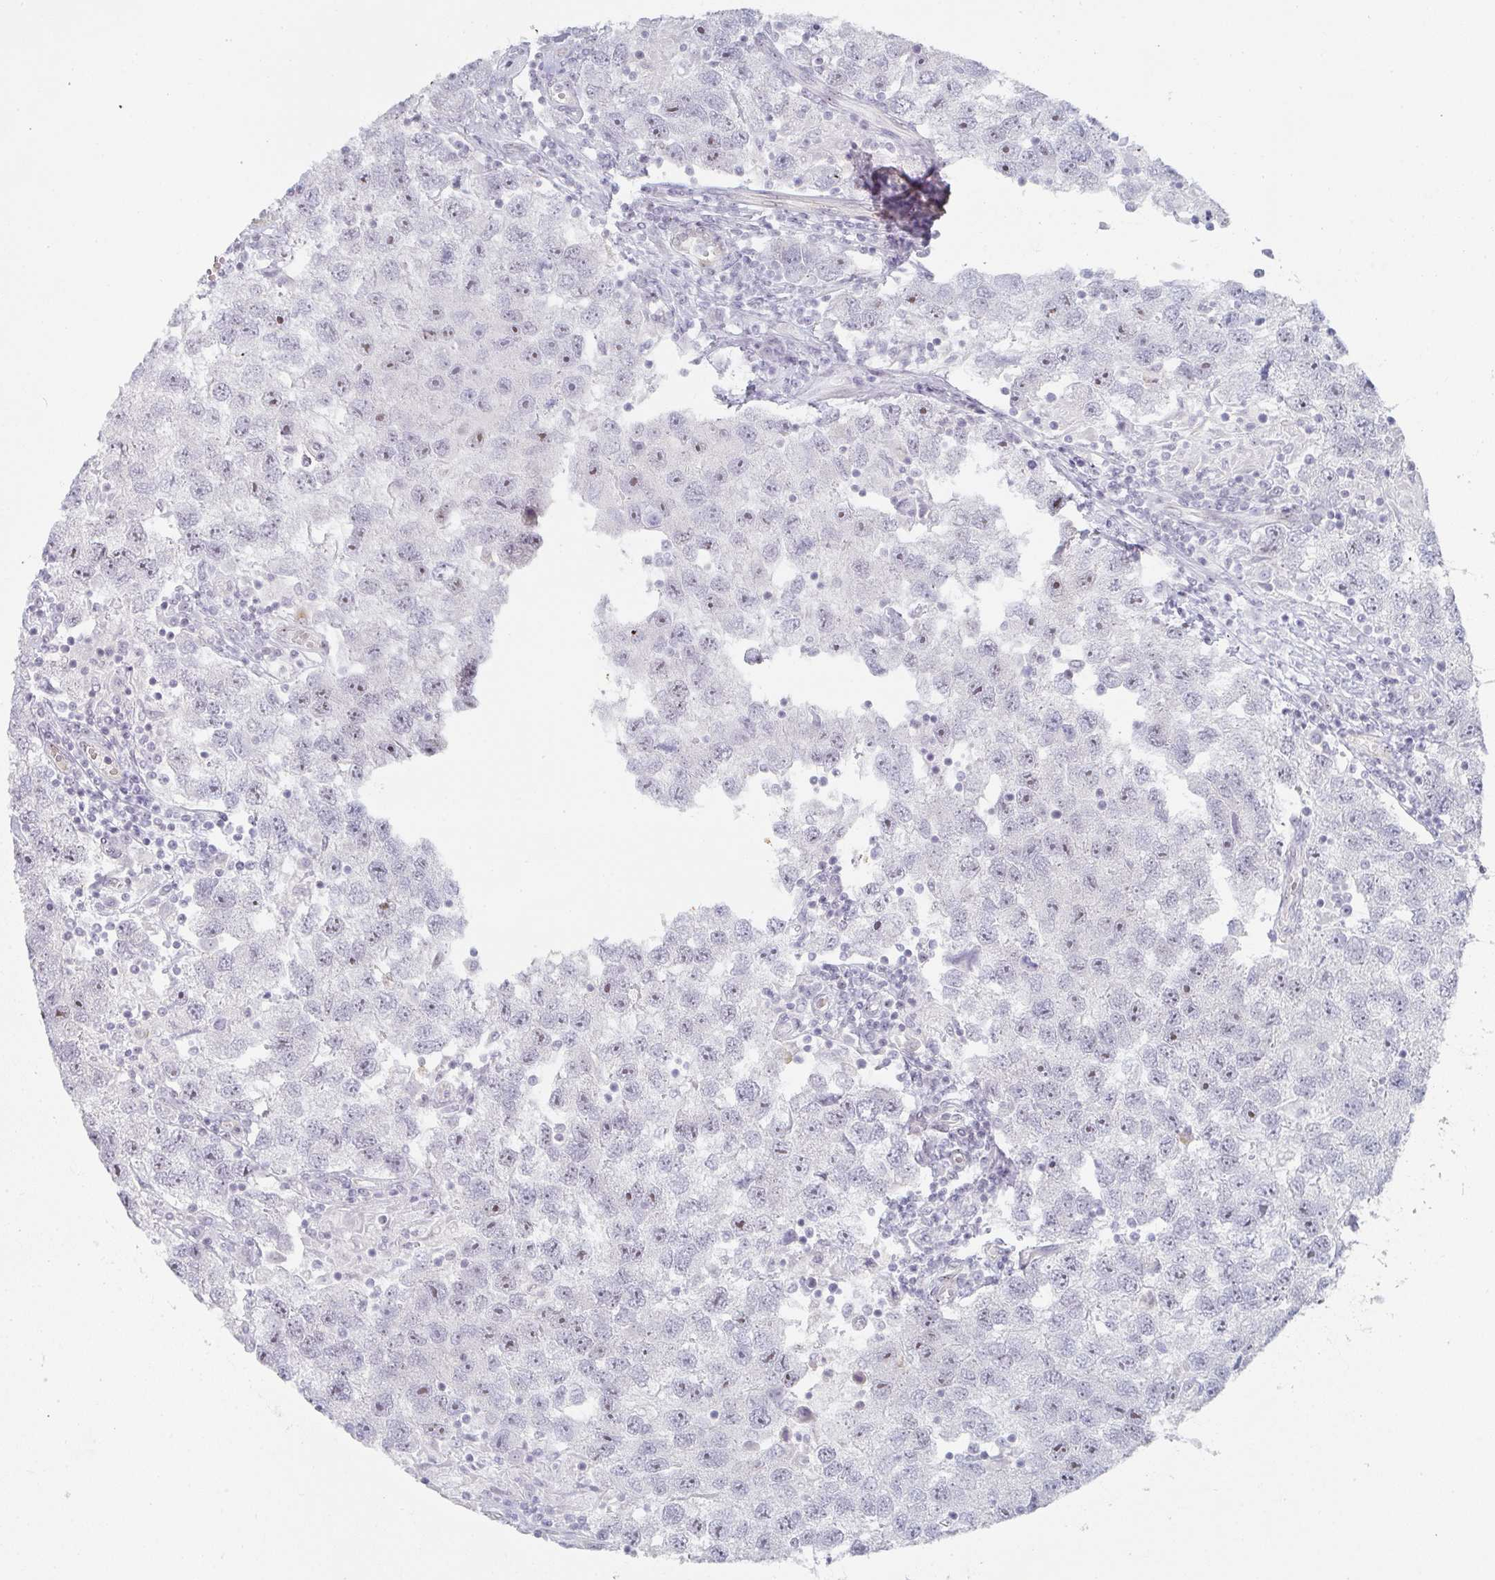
{"staining": {"intensity": "negative", "quantity": "none", "location": "none"}, "tissue": "testis cancer", "cell_type": "Tumor cells", "image_type": "cancer", "snomed": [{"axis": "morphology", "description": "Seminoma, NOS"}, {"axis": "topography", "description": "Testis"}], "caption": "Human testis seminoma stained for a protein using immunohistochemistry exhibits no expression in tumor cells.", "gene": "POU2AF2", "patient": {"sex": "male", "age": 26}}